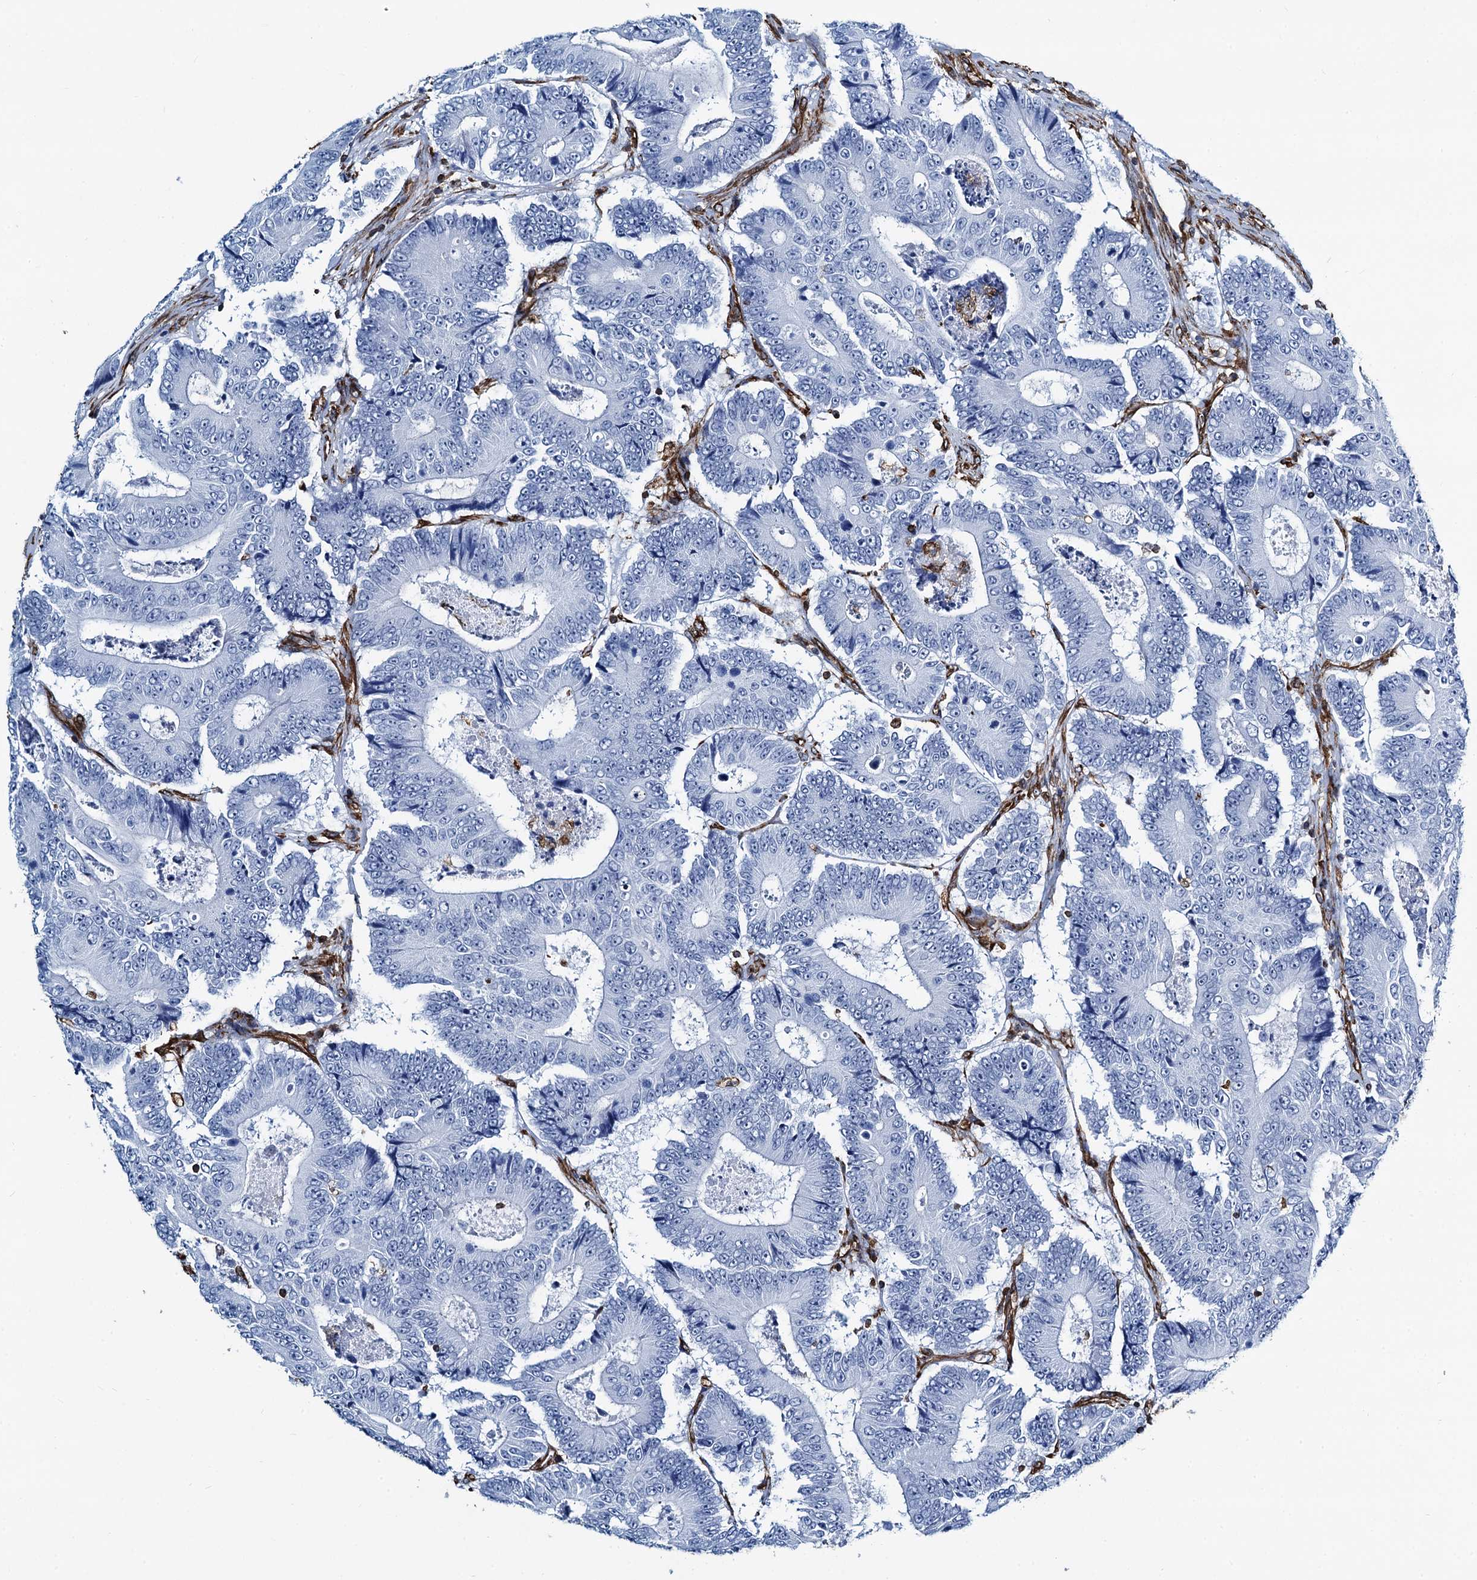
{"staining": {"intensity": "negative", "quantity": "none", "location": "none"}, "tissue": "colorectal cancer", "cell_type": "Tumor cells", "image_type": "cancer", "snomed": [{"axis": "morphology", "description": "Adenocarcinoma, NOS"}, {"axis": "topography", "description": "Colon"}], "caption": "A high-resolution image shows immunohistochemistry (IHC) staining of adenocarcinoma (colorectal), which demonstrates no significant positivity in tumor cells.", "gene": "PGM2", "patient": {"sex": "male", "age": 83}}